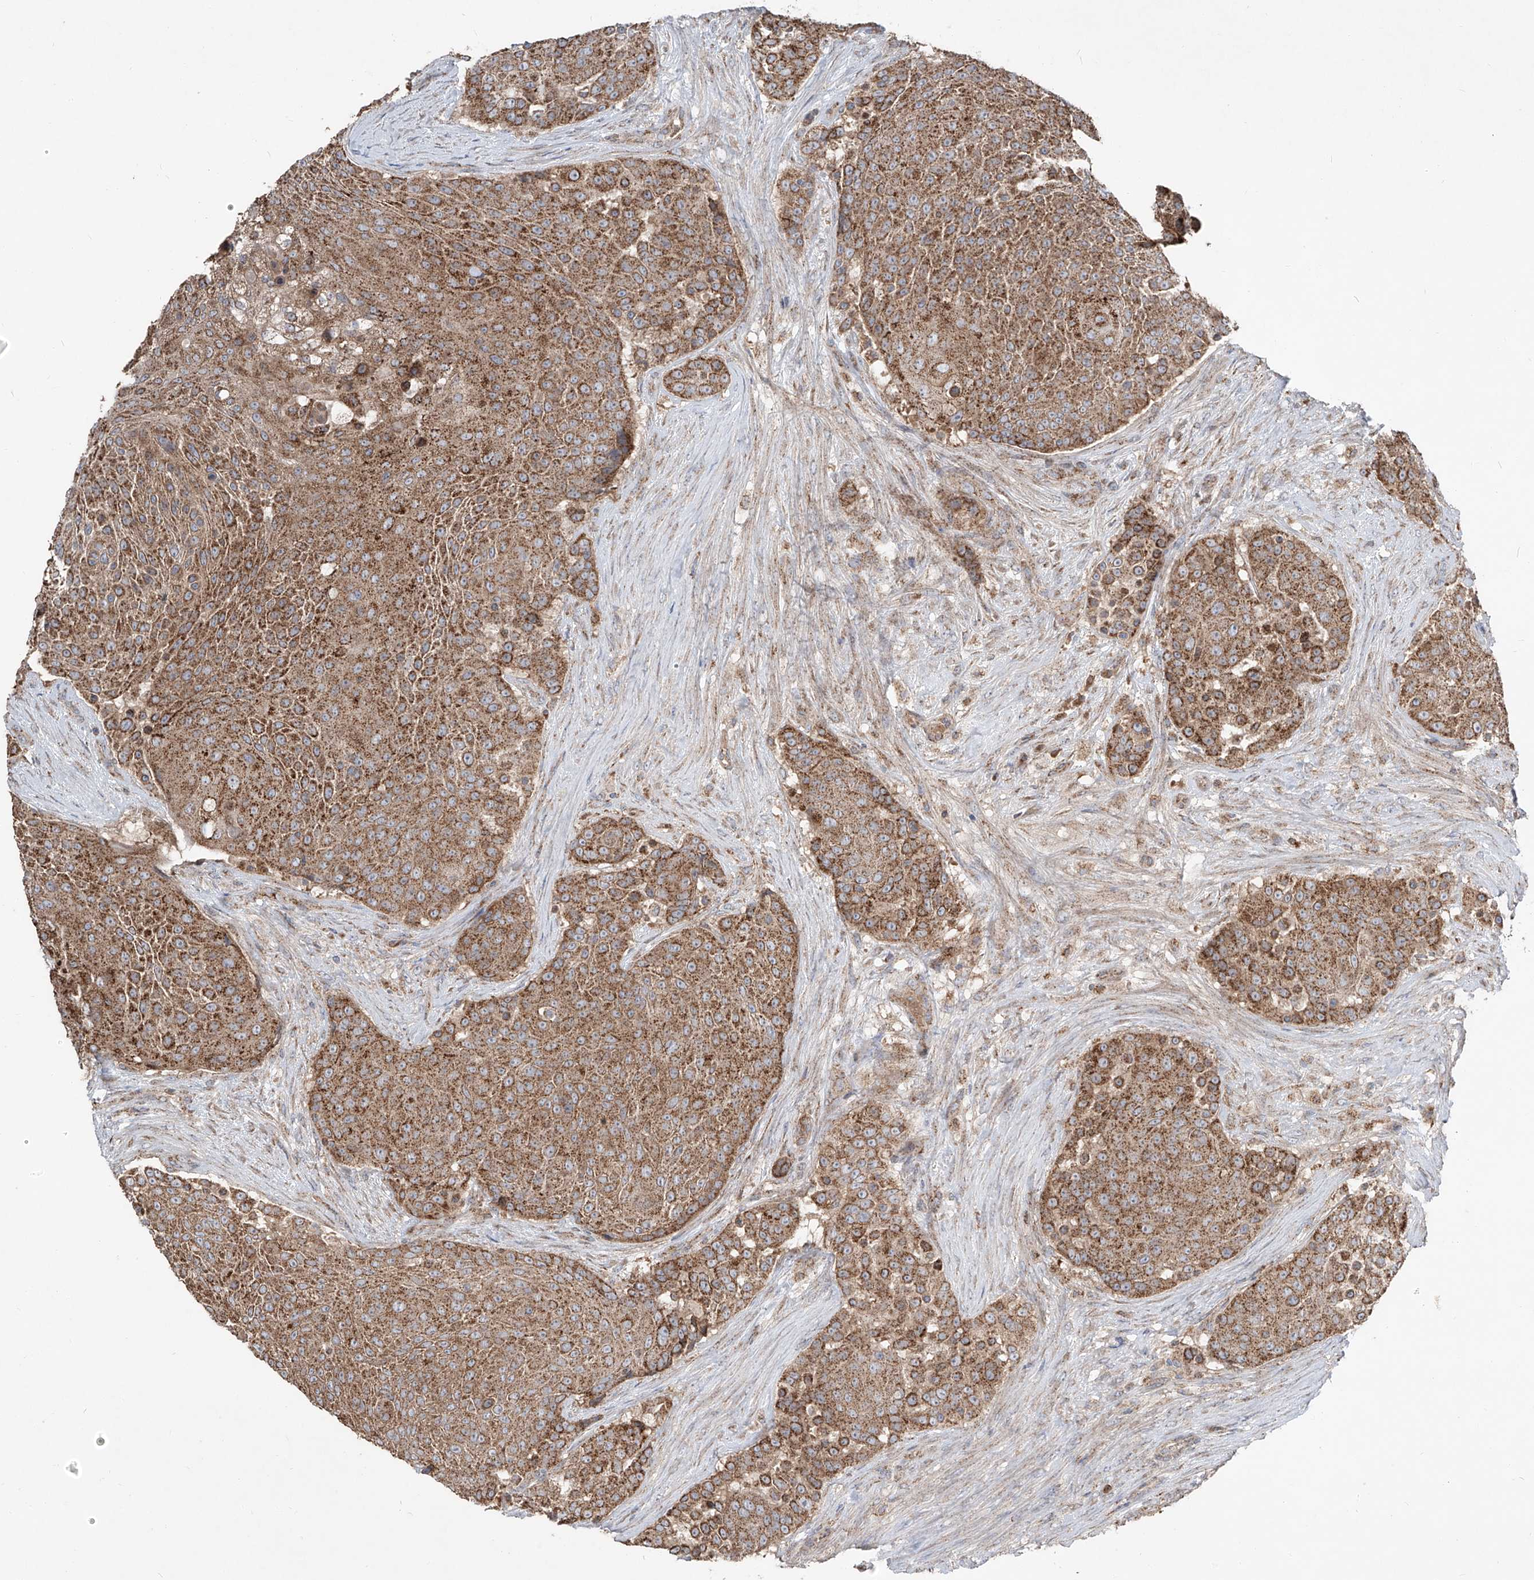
{"staining": {"intensity": "strong", "quantity": ">75%", "location": "cytoplasmic/membranous"}, "tissue": "urothelial cancer", "cell_type": "Tumor cells", "image_type": "cancer", "snomed": [{"axis": "morphology", "description": "Urothelial carcinoma, High grade"}, {"axis": "topography", "description": "Urinary bladder"}], "caption": "Immunohistochemistry (IHC) micrograph of high-grade urothelial carcinoma stained for a protein (brown), which shows high levels of strong cytoplasmic/membranous staining in about >75% of tumor cells.", "gene": "ABCD3", "patient": {"sex": "female", "age": 63}}